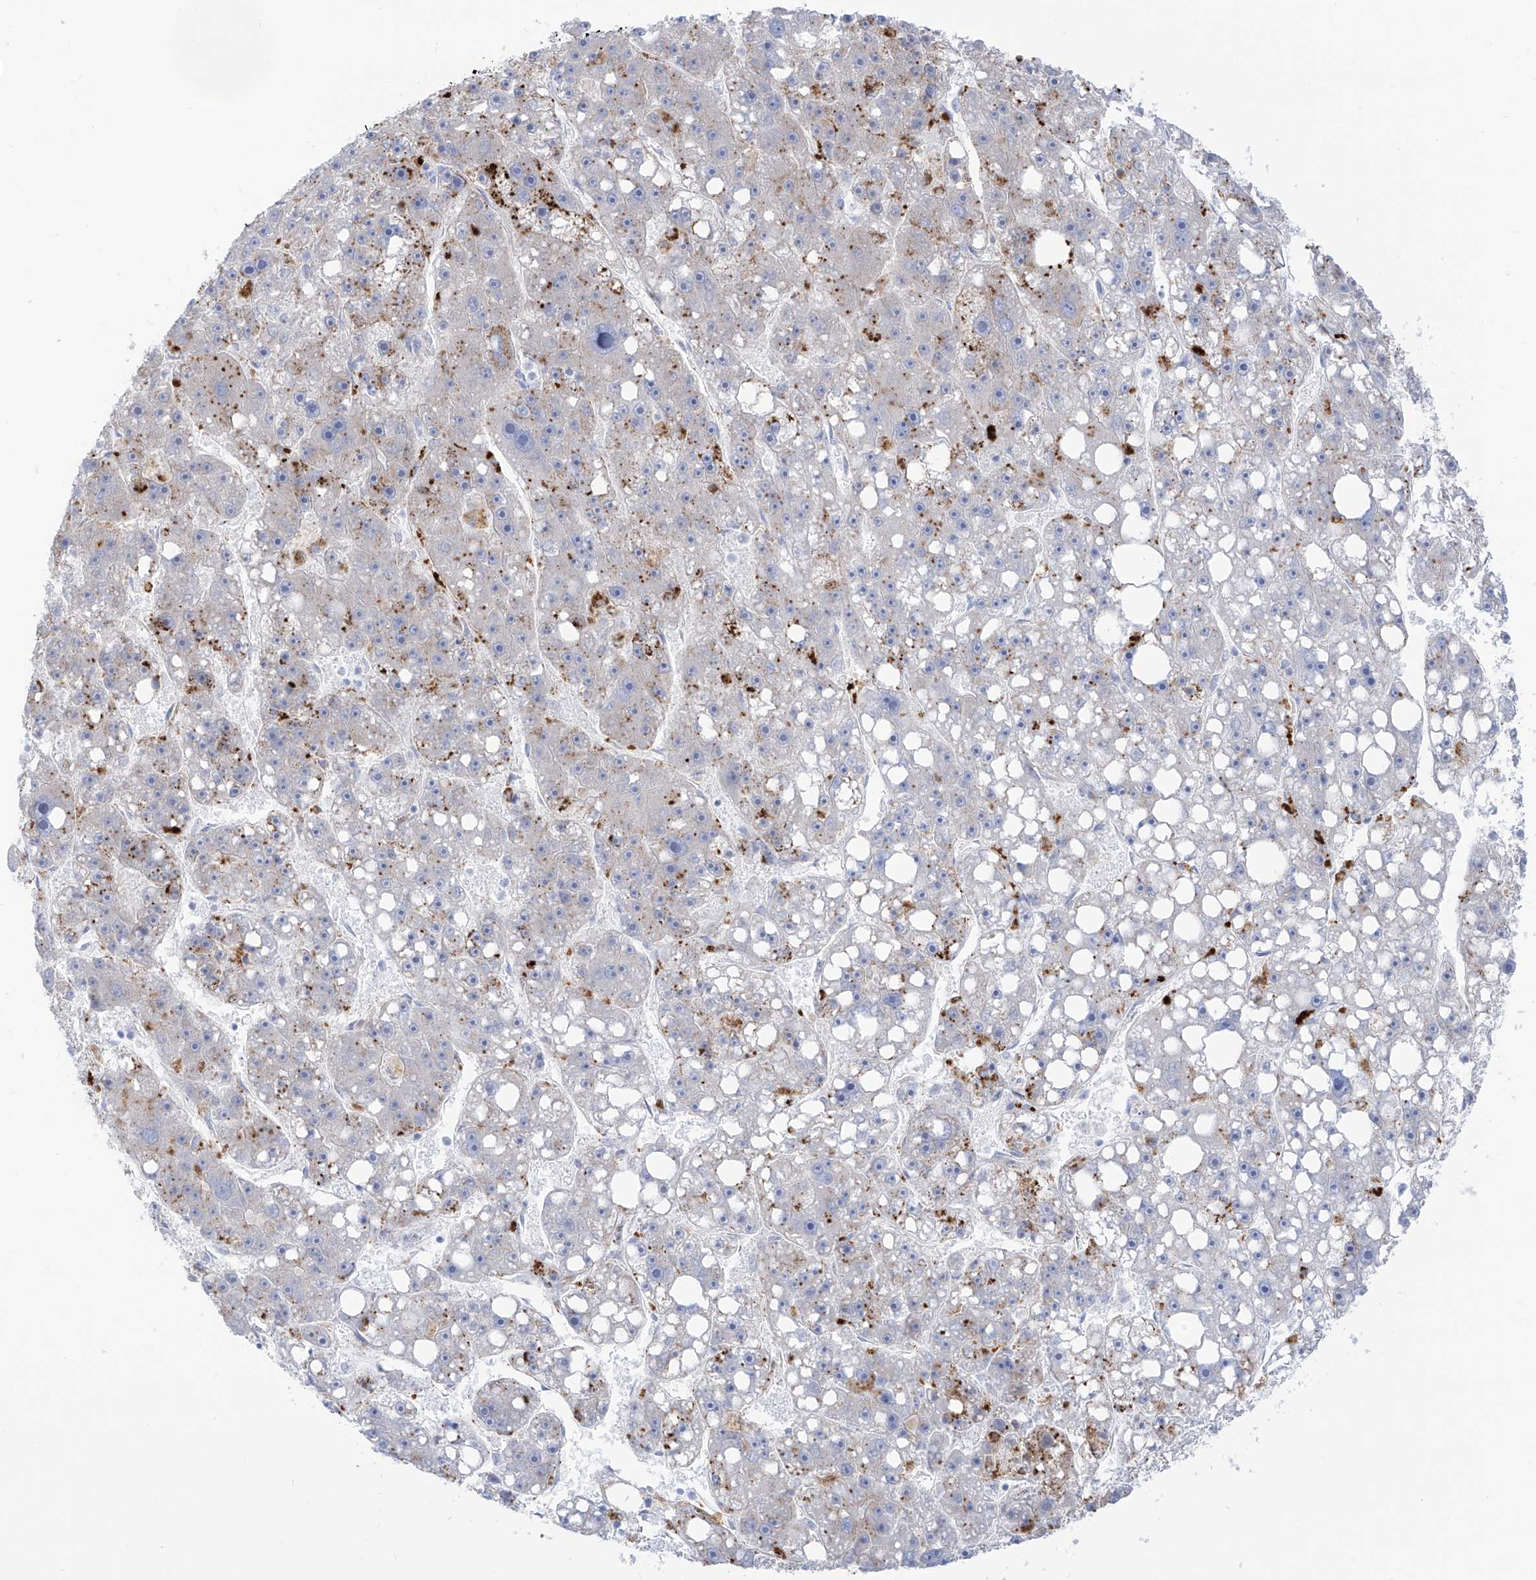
{"staining": {"intensity": "negative", "quantity": "none", "location": "none"}, "tissue": "liver cancer", "cell_type": "Tumor cells", "image_type": "cancer", "snomed": [{"axis": "morphology", "description": "Carcinoma, Hepatocellular, NOS"}, {"axis": "topography", "description": "Liver"}], "caption": "A histopathology image of human liver cancer is negative for staining in tumor cells.", "gene": "PSPH", "patient": {"sex": "female", "age": 61}}